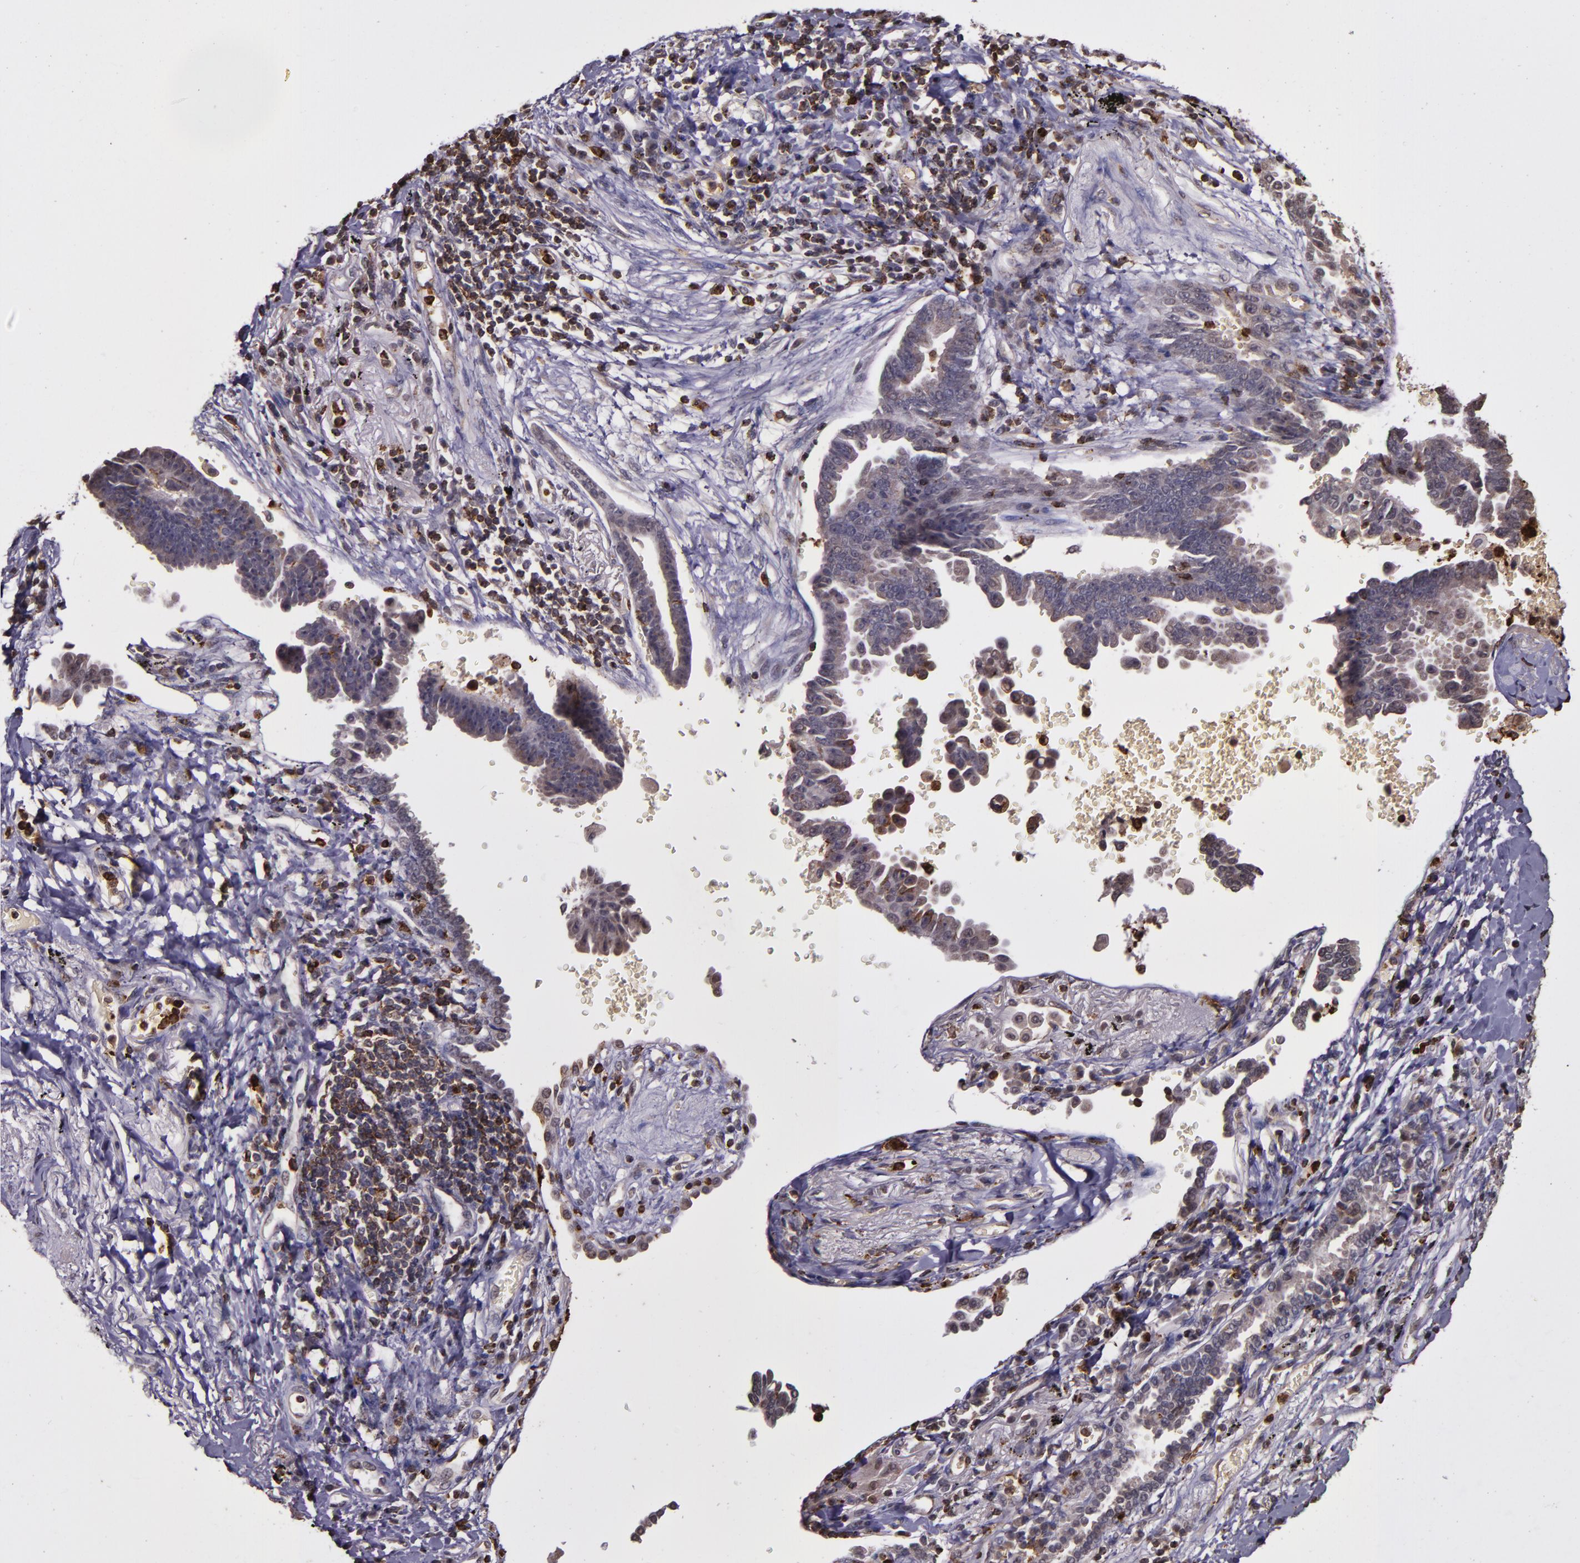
{"staining": {"intensity": "weak", "quantity": "25%-75%", "location": "cytoplasmic/membranous"}, "tissue": "lung cancer", "cell_type": "Tumor cells", "image_type": "cancer", "snomed": [{"axis": "morphology", "description": "Adenocarcinoma, NOS"}, {"axis": "topography", "description": "Lung"}], "caption": "Immunohistochemical staining of human lung cancer exhibits low levels of weak cytoplasmic/membranous expression in approximately 25%-75% of tumor cells.", "gene": "SLC2A3", "patient": {"sex": "female", "age": 64}}